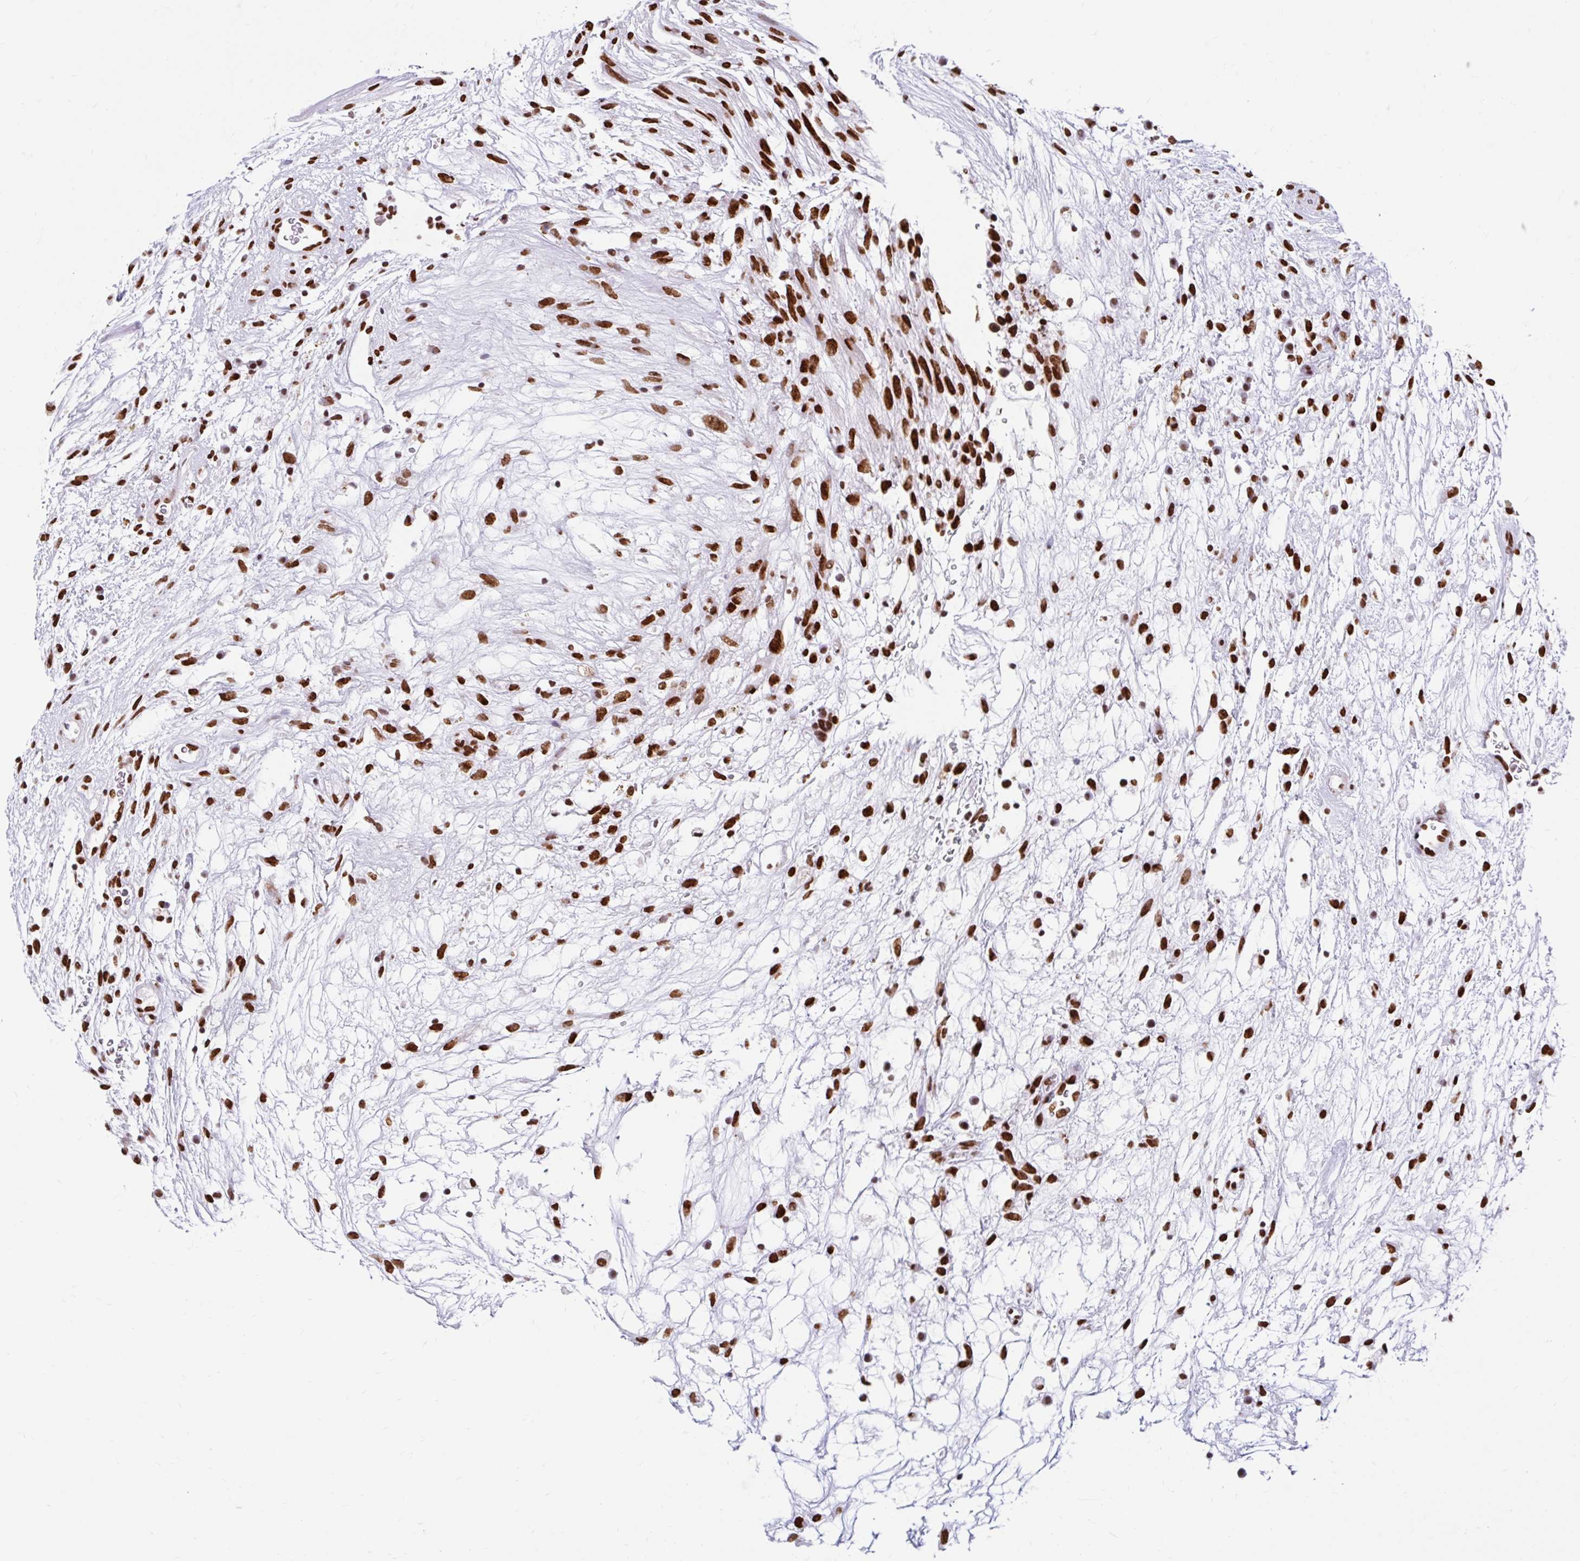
{"staining": {"intensity": "strong", "quantity": ">75%", "location": "nuclear"}, "tissue": "testis cancer", "cell_type": "Tumor cells", "image_type": "cancer", "snomed": [{"axis": "morphology", "description": "Carcinoma, Embryonal, NOS"}, {"axis": "topography", "description": "Testis"}], "caption": "Testis embryonal carcinoma stained with IHC displays strong nuclear positivity in about >75% of tumor cells.", "gene": "KHDRBS1", "patient": {"sex": "male", "age": 32}}